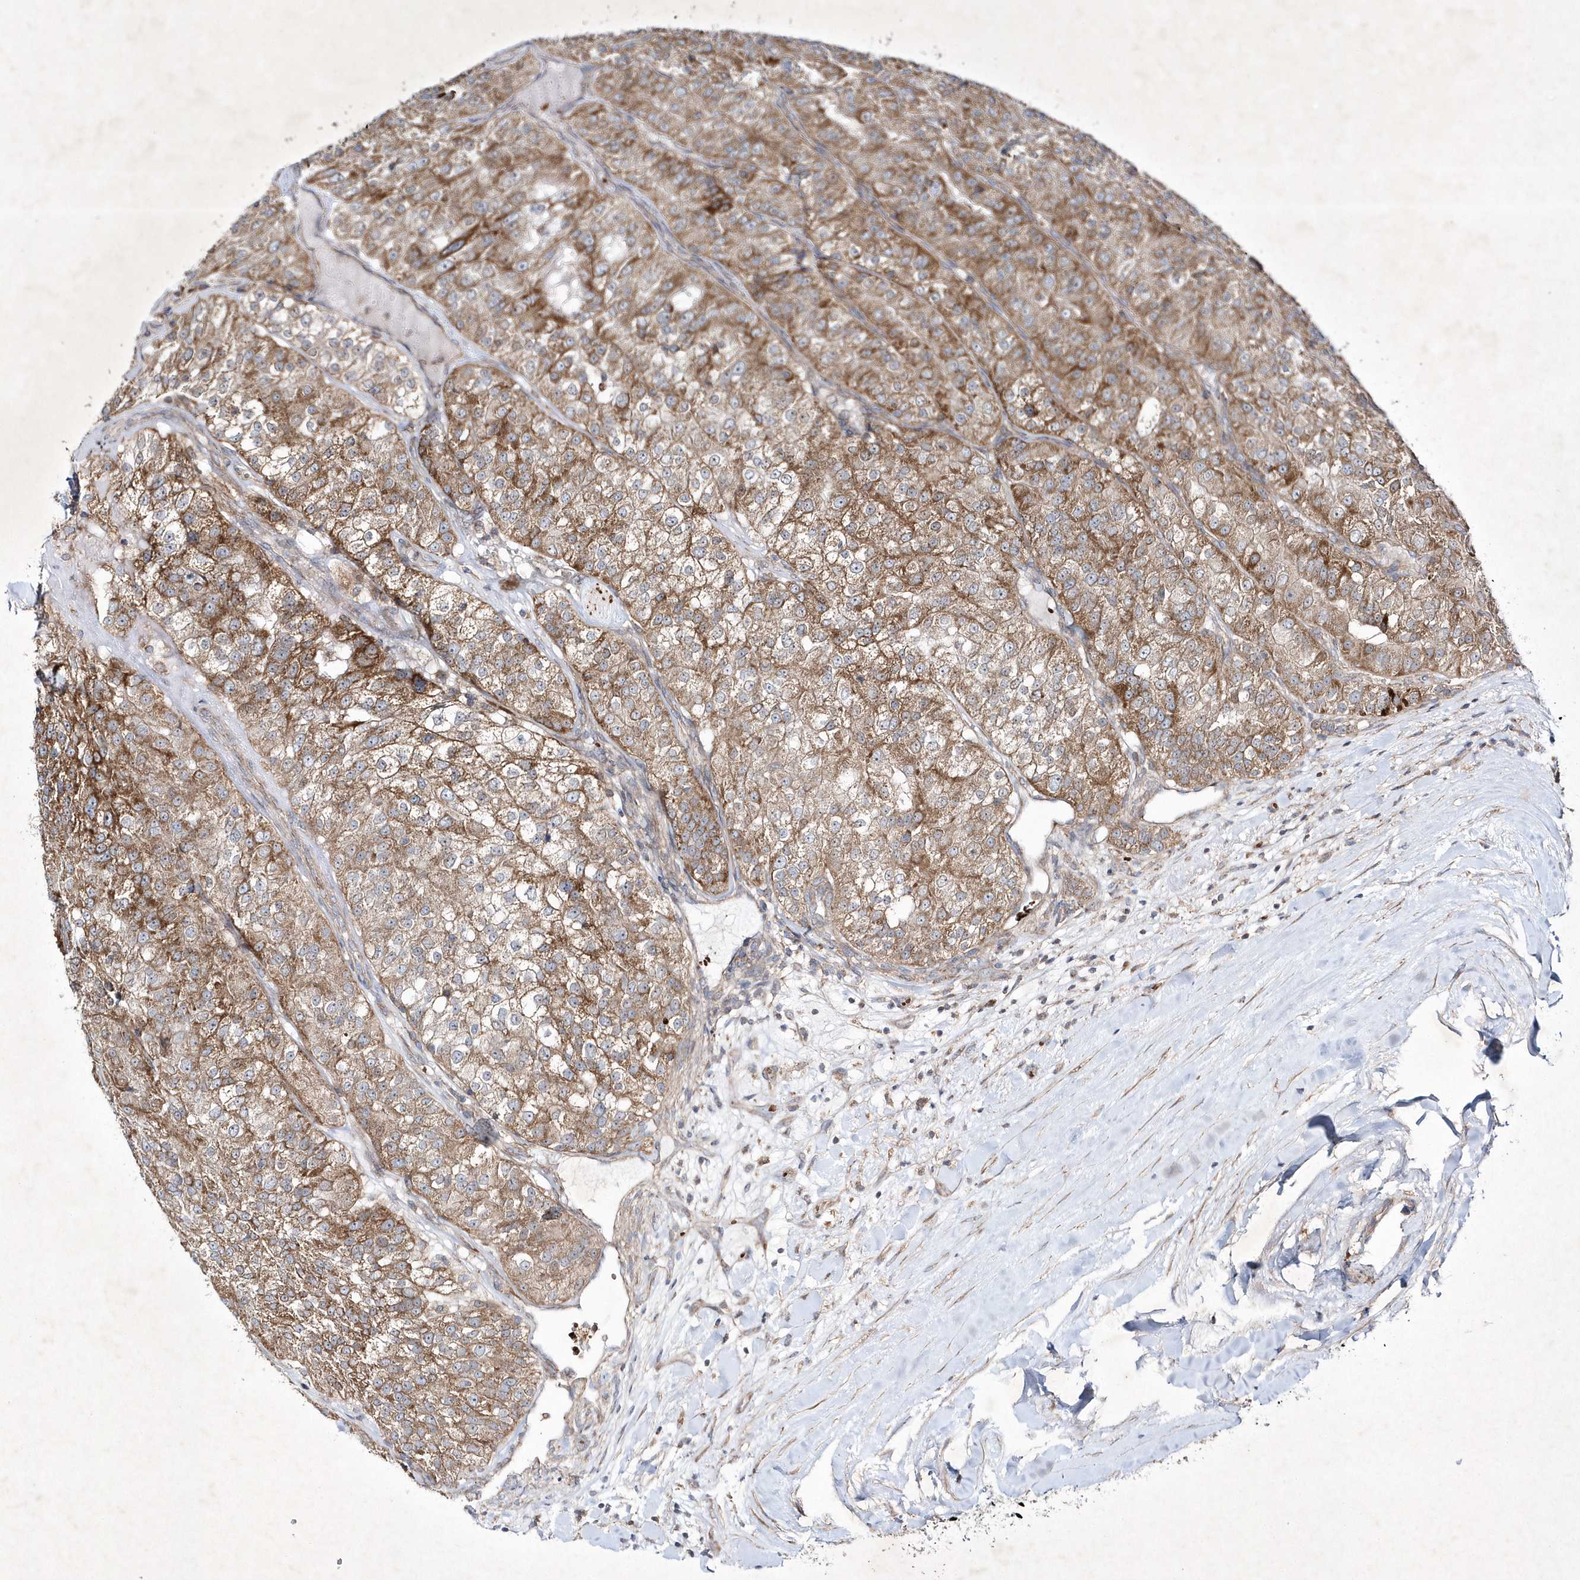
{"staining": {"intensity": "strong", "quantity": ">75%", "location": "cytoplasmic/membranous"}, "tissue": "renal cancer", "cell_type": "Tumor cells", "image_type": "cancer", "snomed": [{"axis": "morphology", "description": "Adenocarcinoma, NOS"}, {"axis": "topography", "description": "Kidney"}], "caption": "Renal cancer tissue exhibits strong cytoplasmic/membranous positivity in about >75% of tumor cells, visualized by immunohistochemistry. Immunohistochemistry (ihc) stains the protein of interest in brown and the nuclei are stained blue.", "gene": "OPA1", "patient": {"sex": "female", "age": 63}}